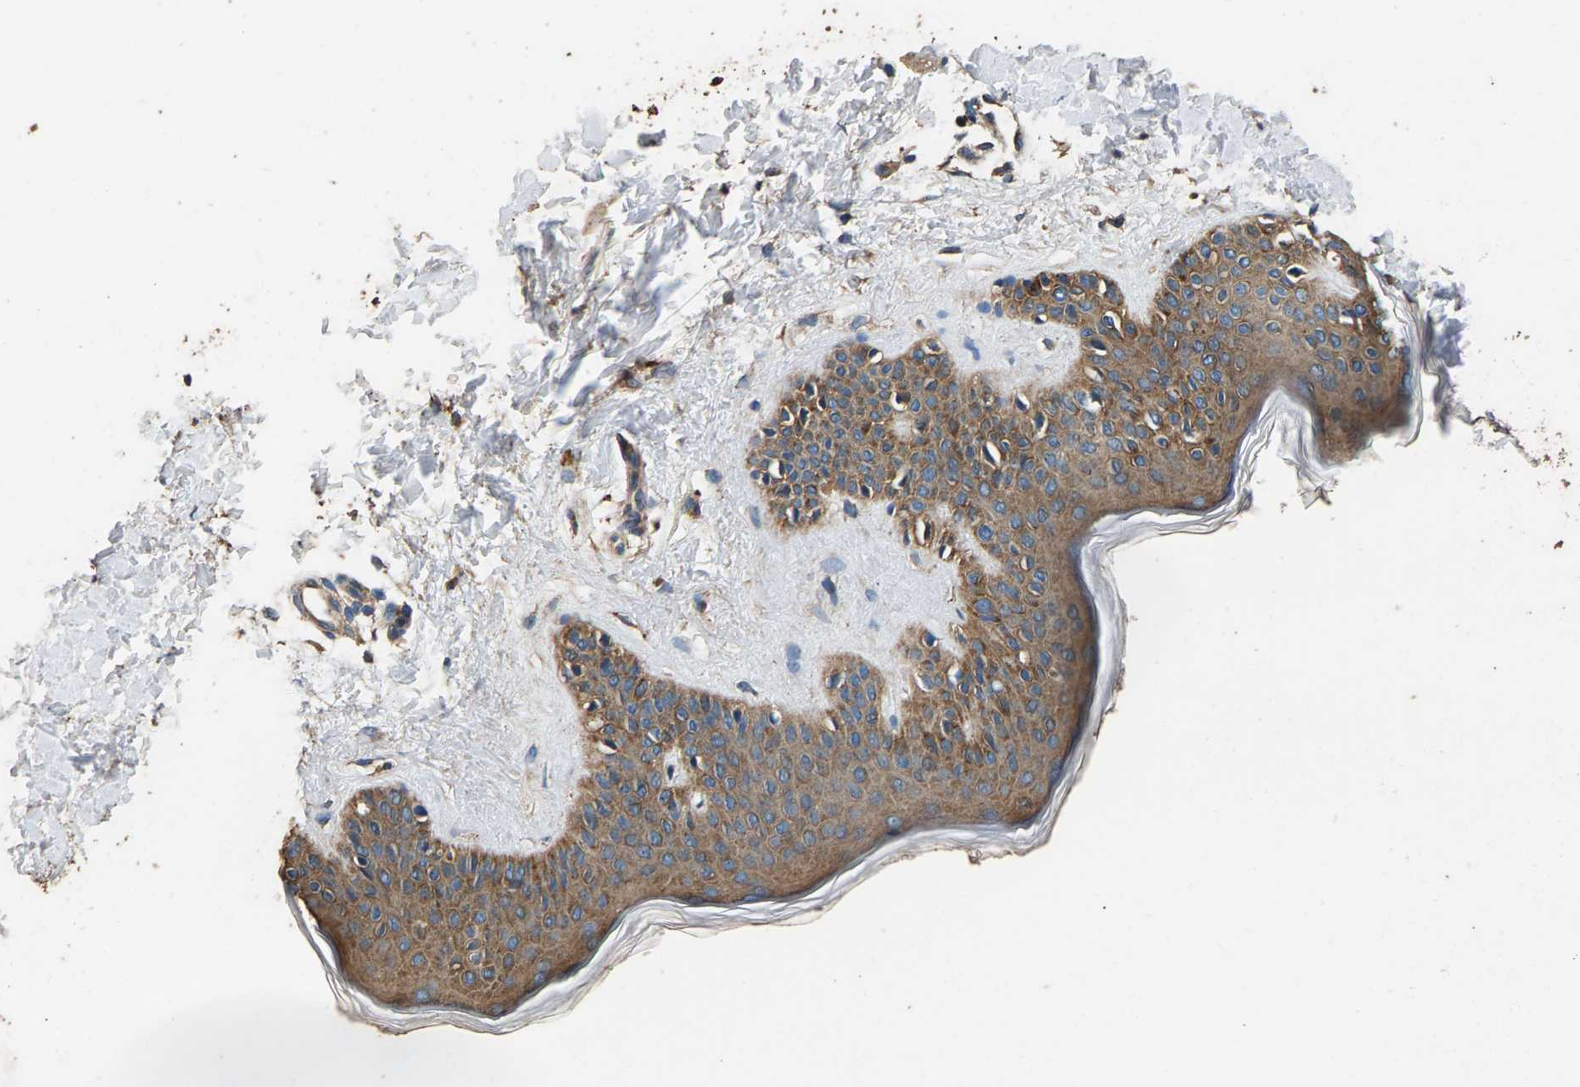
{"staining": {"intensity": "moderate", "quantity": ">75%", "location": "cytoplasmic/membranous"}, "tissue": "skin", "cell_type": "Fibroblasts", "image_type": "normal", "snomed": [{"axis": "morphology", "description": "Normal tissue, NOS"}, {"axis": "topography", "description": "Skin"}], "caption": "IHC (DAB) staining of benign human skin exhibits moderate cytoplasmic/membranous protein staining in about >75% of fibroblasts. (brown staining indicates protein expression, while blue staining denotes nuclei).", "gene": "MRPL27", "patient": {"sex": "male", "age": 30}}